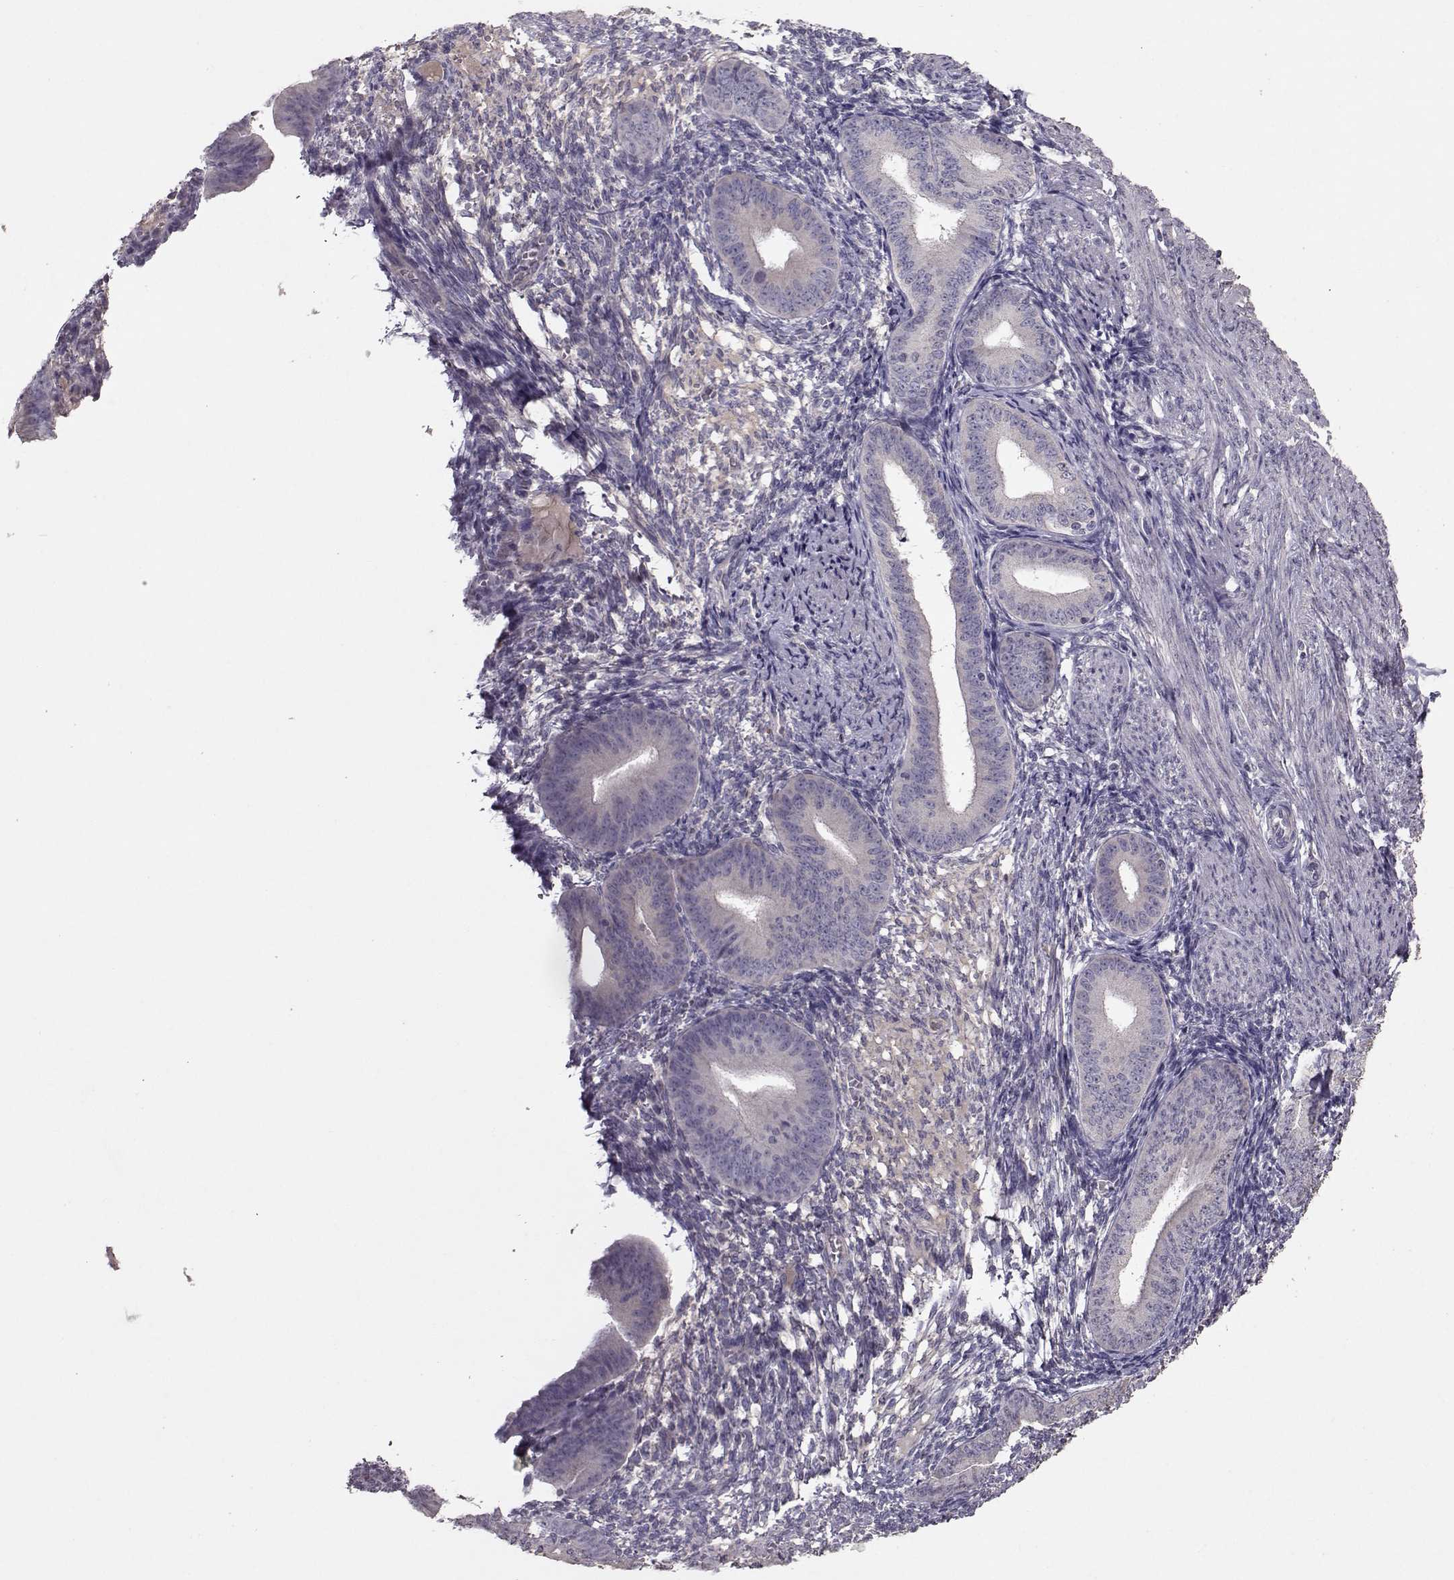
{"staining": {"intensity": "negative", "quantity": "none", "location": "none"}, "tissue": "endometrium", "cell_type": "Cells in endometrial stroma", "image_type": "normal", "snomed": [{"axis": "morphology", "description": "Normal tissue, NOS"}, {"axis": "topography", "description": "Endometrium"}], "caption": "DAB (3,3'-diaminobenzidine) immunohistochemical staining of benign human endometrium exhibits no significant staining in cells in endometrial stroma.", "gene": "PMCH", "patient": {"sex": "female", "age": 39}}